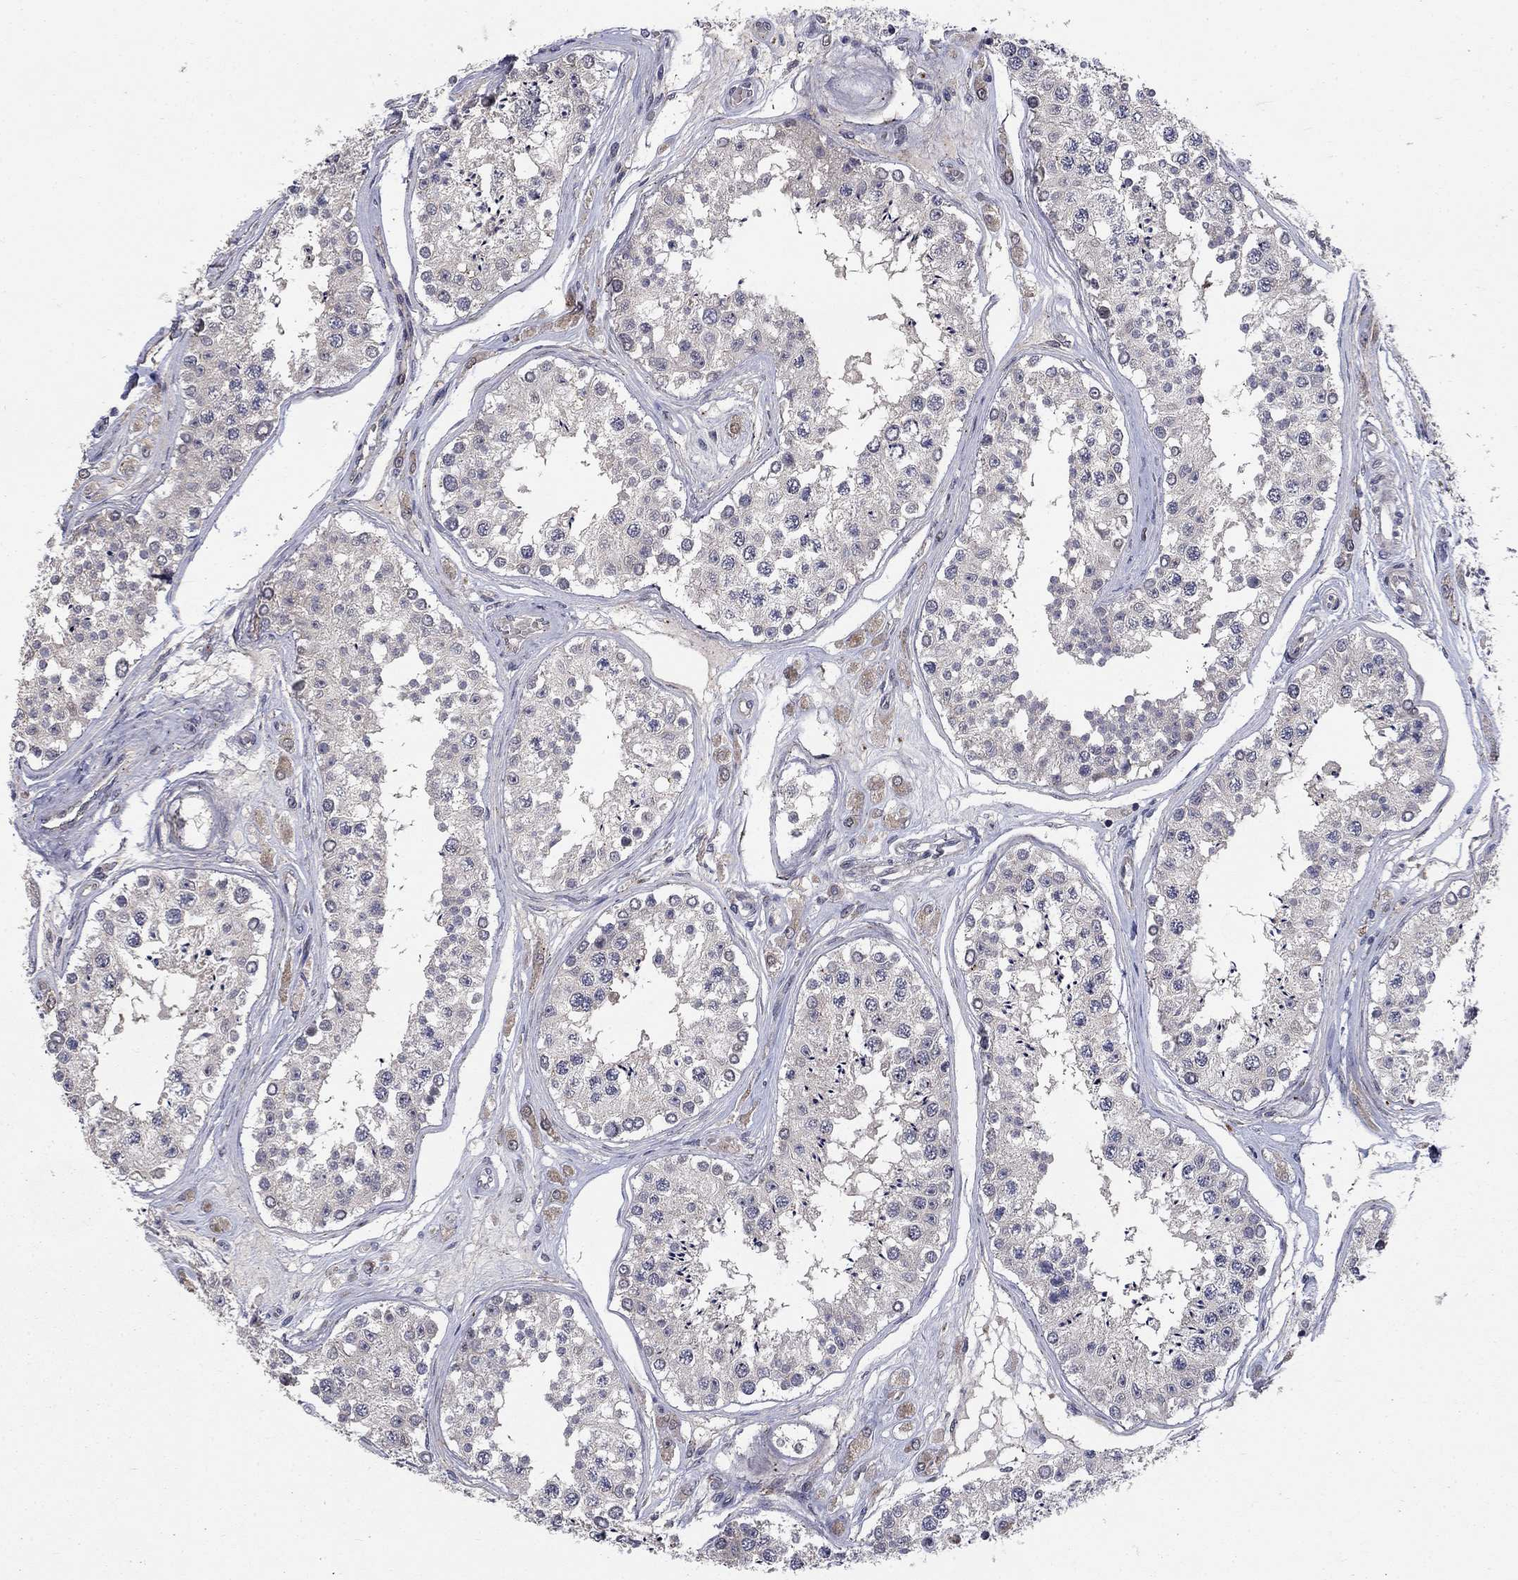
{"staining": {"intensity": "weak", "quantity": "<25%", "location": "cytoplasmic/membranous"}, "tissue": "testis", "cell_type": "Cells in seminiferous ducts", "image_type": "normal", "snomed": [{"axis": "morphology", "description": "Normal tissue, NOS"}, {"axis": "topography", "description": "Testis"}], "caption": "The immunohistochemistry photomicrograph has no significant staining in cells in seminiferous ducts of testis. (DAB immunohistochemistry (IHC), high magnification).", "gene": "FAM3B", "patient": {"sex": "male", "age": 25}}